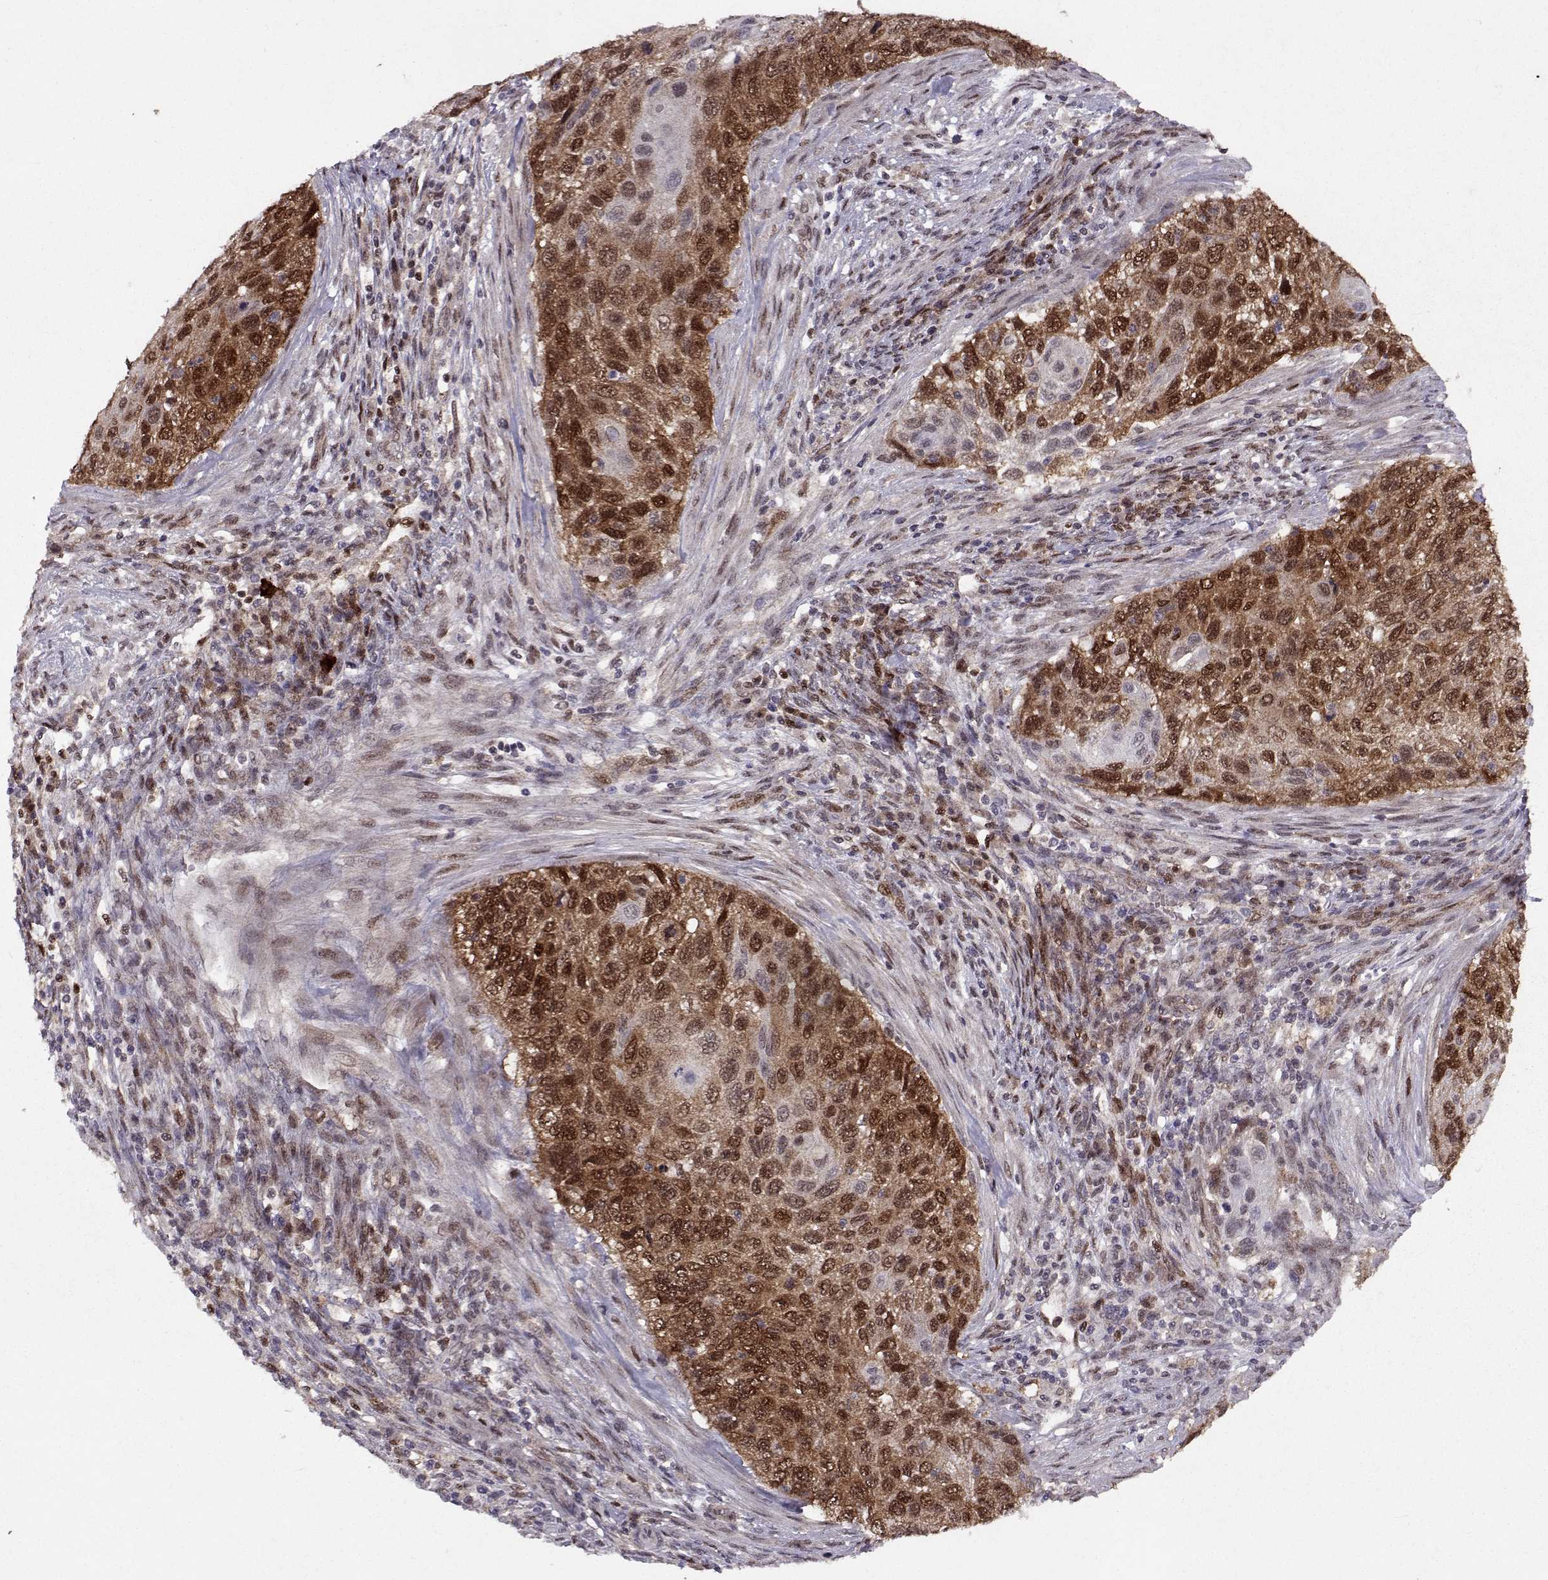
{"staining": {"intensity": "strong", "quantity": "25%-75%", "location": "cytoplasmic/membranous,nuclear"}, "tissue": "cervical cancer", "cell_type": "Tumor cells", "image_type": "cancer", "snomed": [{"axis": "morphology", "description": "Squamous cell carcinoma, NOS"}, {"axis": "topography", "description": "Cervix"}], "caption": "Immunohistochemistry (IHC) image of human cervical cancer (squamous cell carcinoma) stained for a protein (brown), which reveals high levels of strong cytoplasmic/membranous and nuclear positivity in approximately 25%-75% of tumor cells.", "gene": "CDK4", "patient": {"sex": "female", "age": 70}}